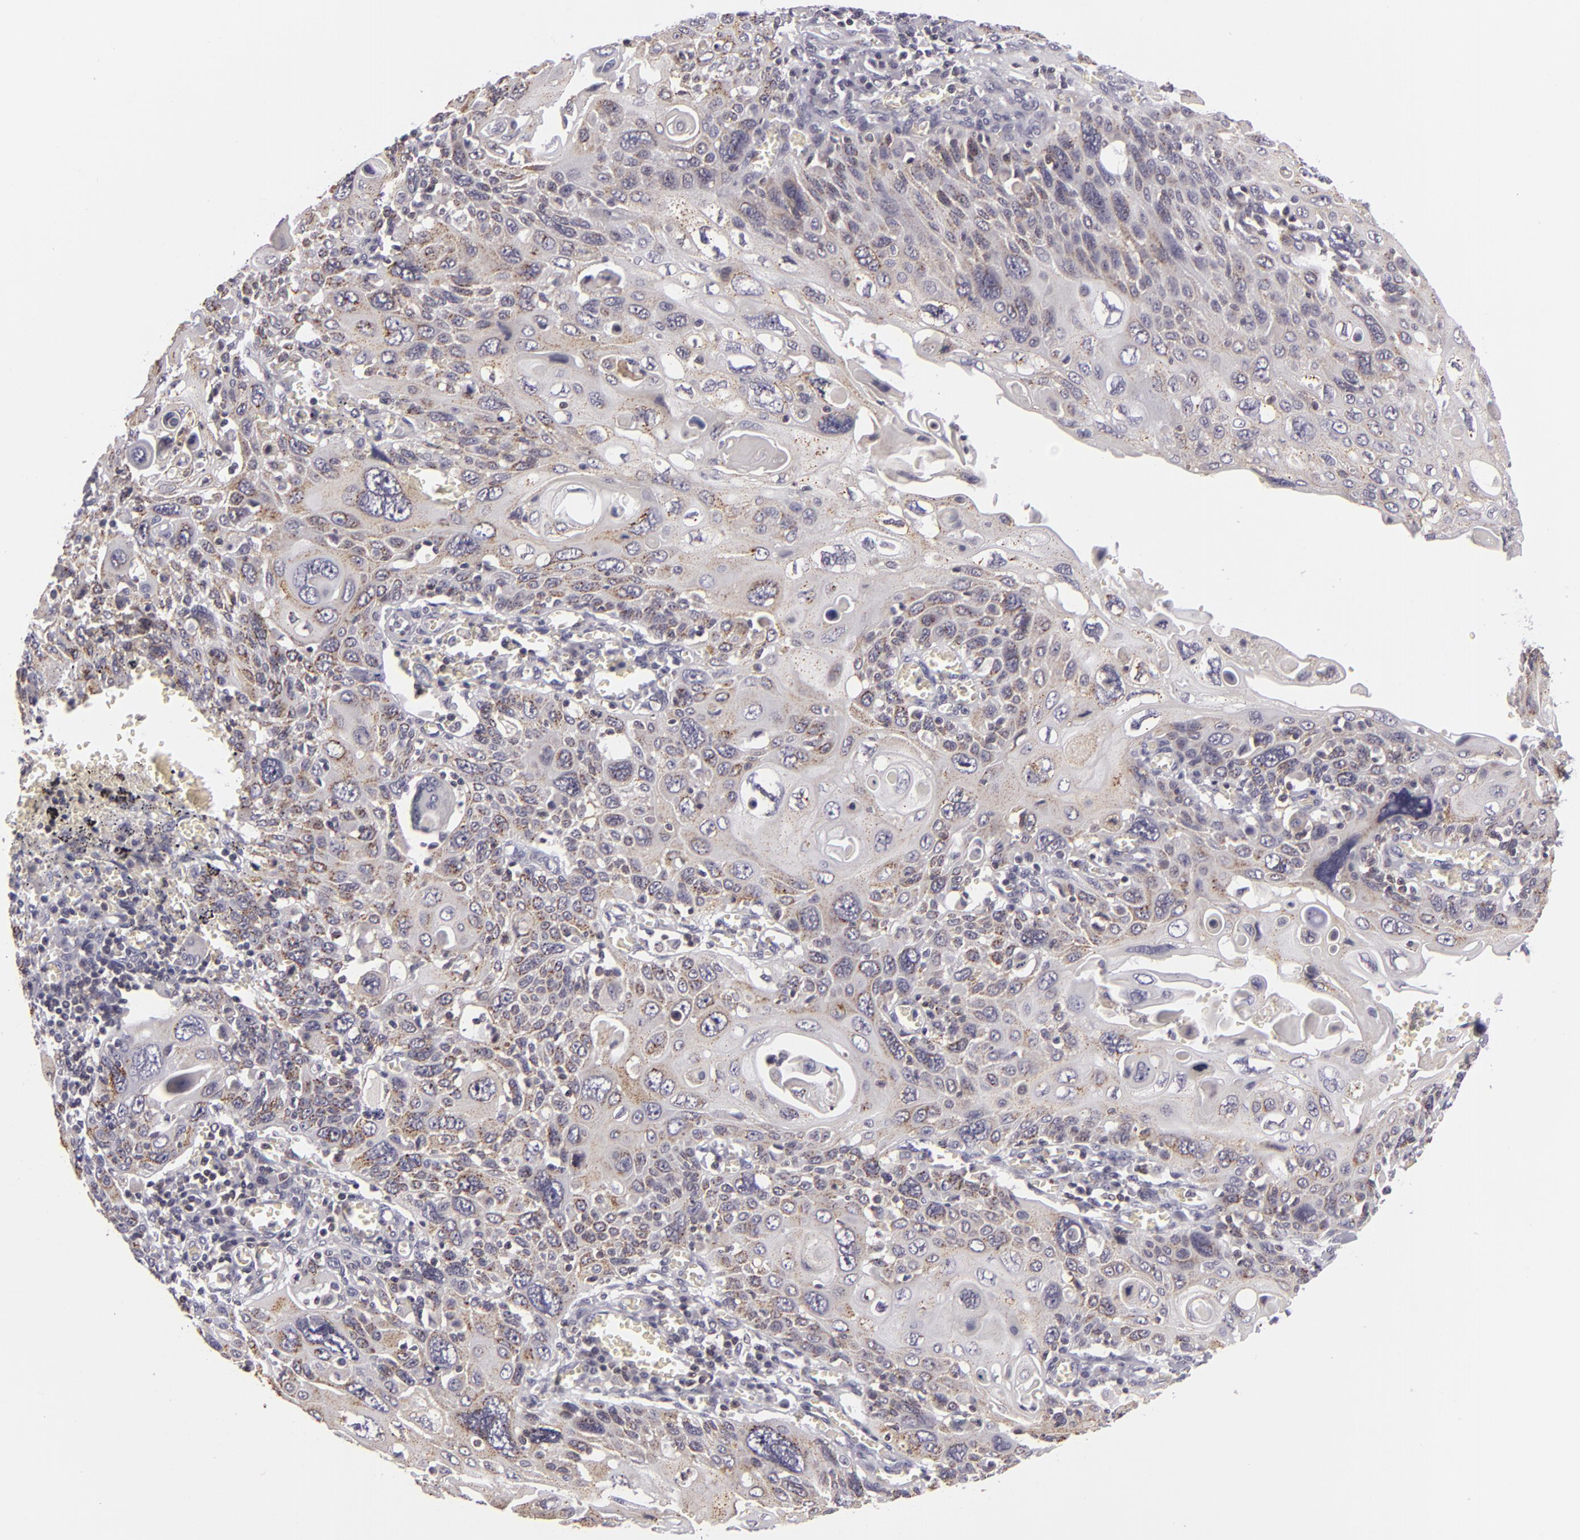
{"staining": {"intensity": "negative", "quantity": "none", "location": "none"}, "tissue": "cervical cancer", "cell_type": "Tumor cells", "image_type": "cancer", "snomed": [{"axis": "morphology", "description": "Squamous cell carcinoma, NOS"}, {"axis": "topography", "description": "Cervix"}], "caption": "Tumor cells show no significant protein expression in cervical cancer (squamous cell carcinoma).", "gene": "KCNAB2", "patient": {"sex": "female", "age": 54}}